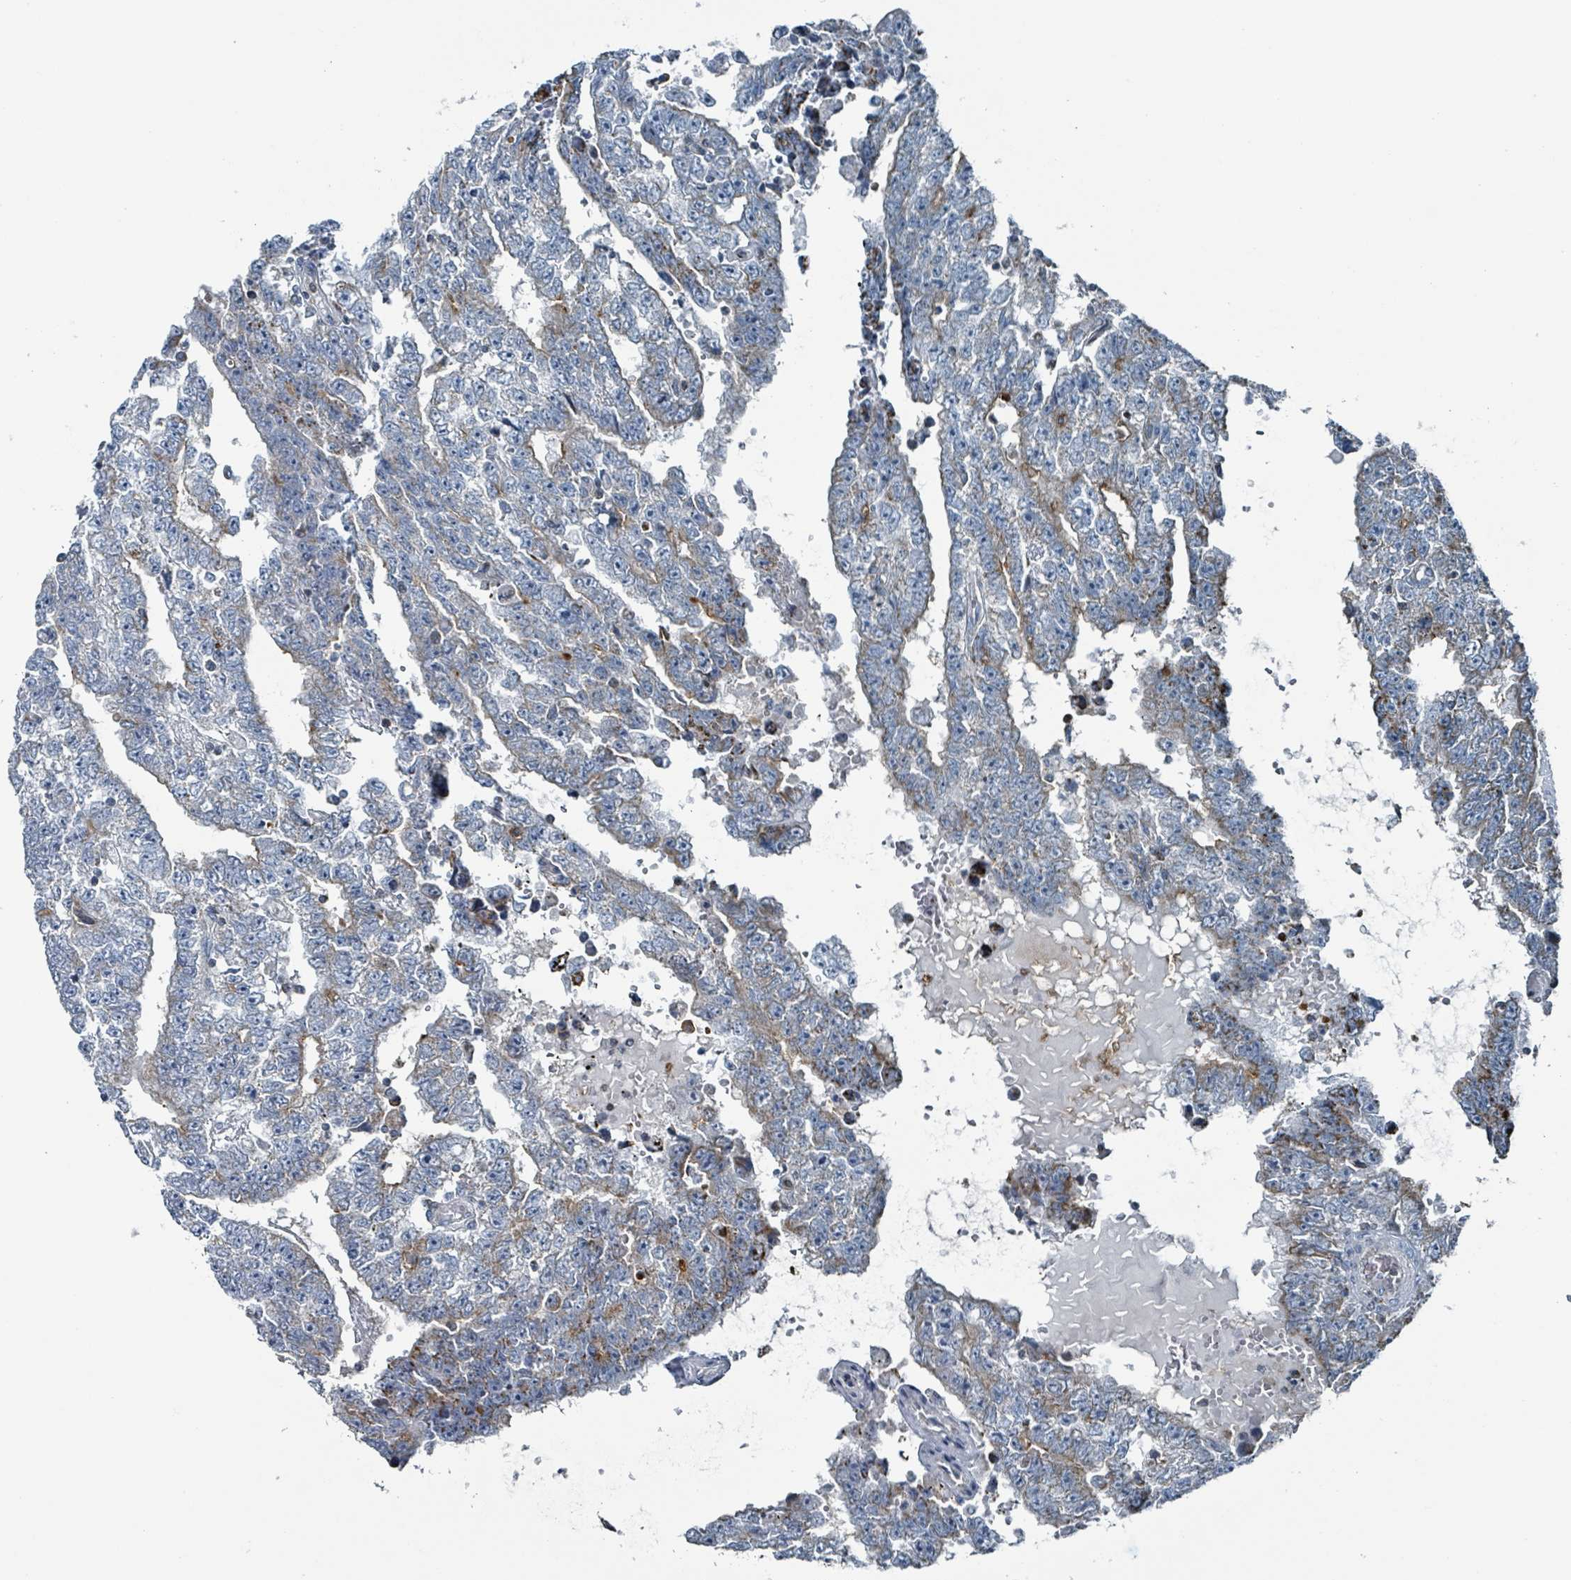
{"staining": {"intensity": "weak", "quantity": "<25%", "location": "cytoplasmic/membranous"}, "tissue": "testis cancer", "cell_type": "Tumor cells", "image_type": "cancer", "snomed": [{"axis": "morphology", "description": "Carcinoma, Embryonal, NOS"}, {"axis": "topography", "description": "Testis"}], "caption": "High power microscopy histopathology image of an IHC histopathology image of testis embryonal carcinoma, revealing no significant staining in tumor cells.", "gene": "ABHD18", "patient": {"sex": "male", "age": 25}}